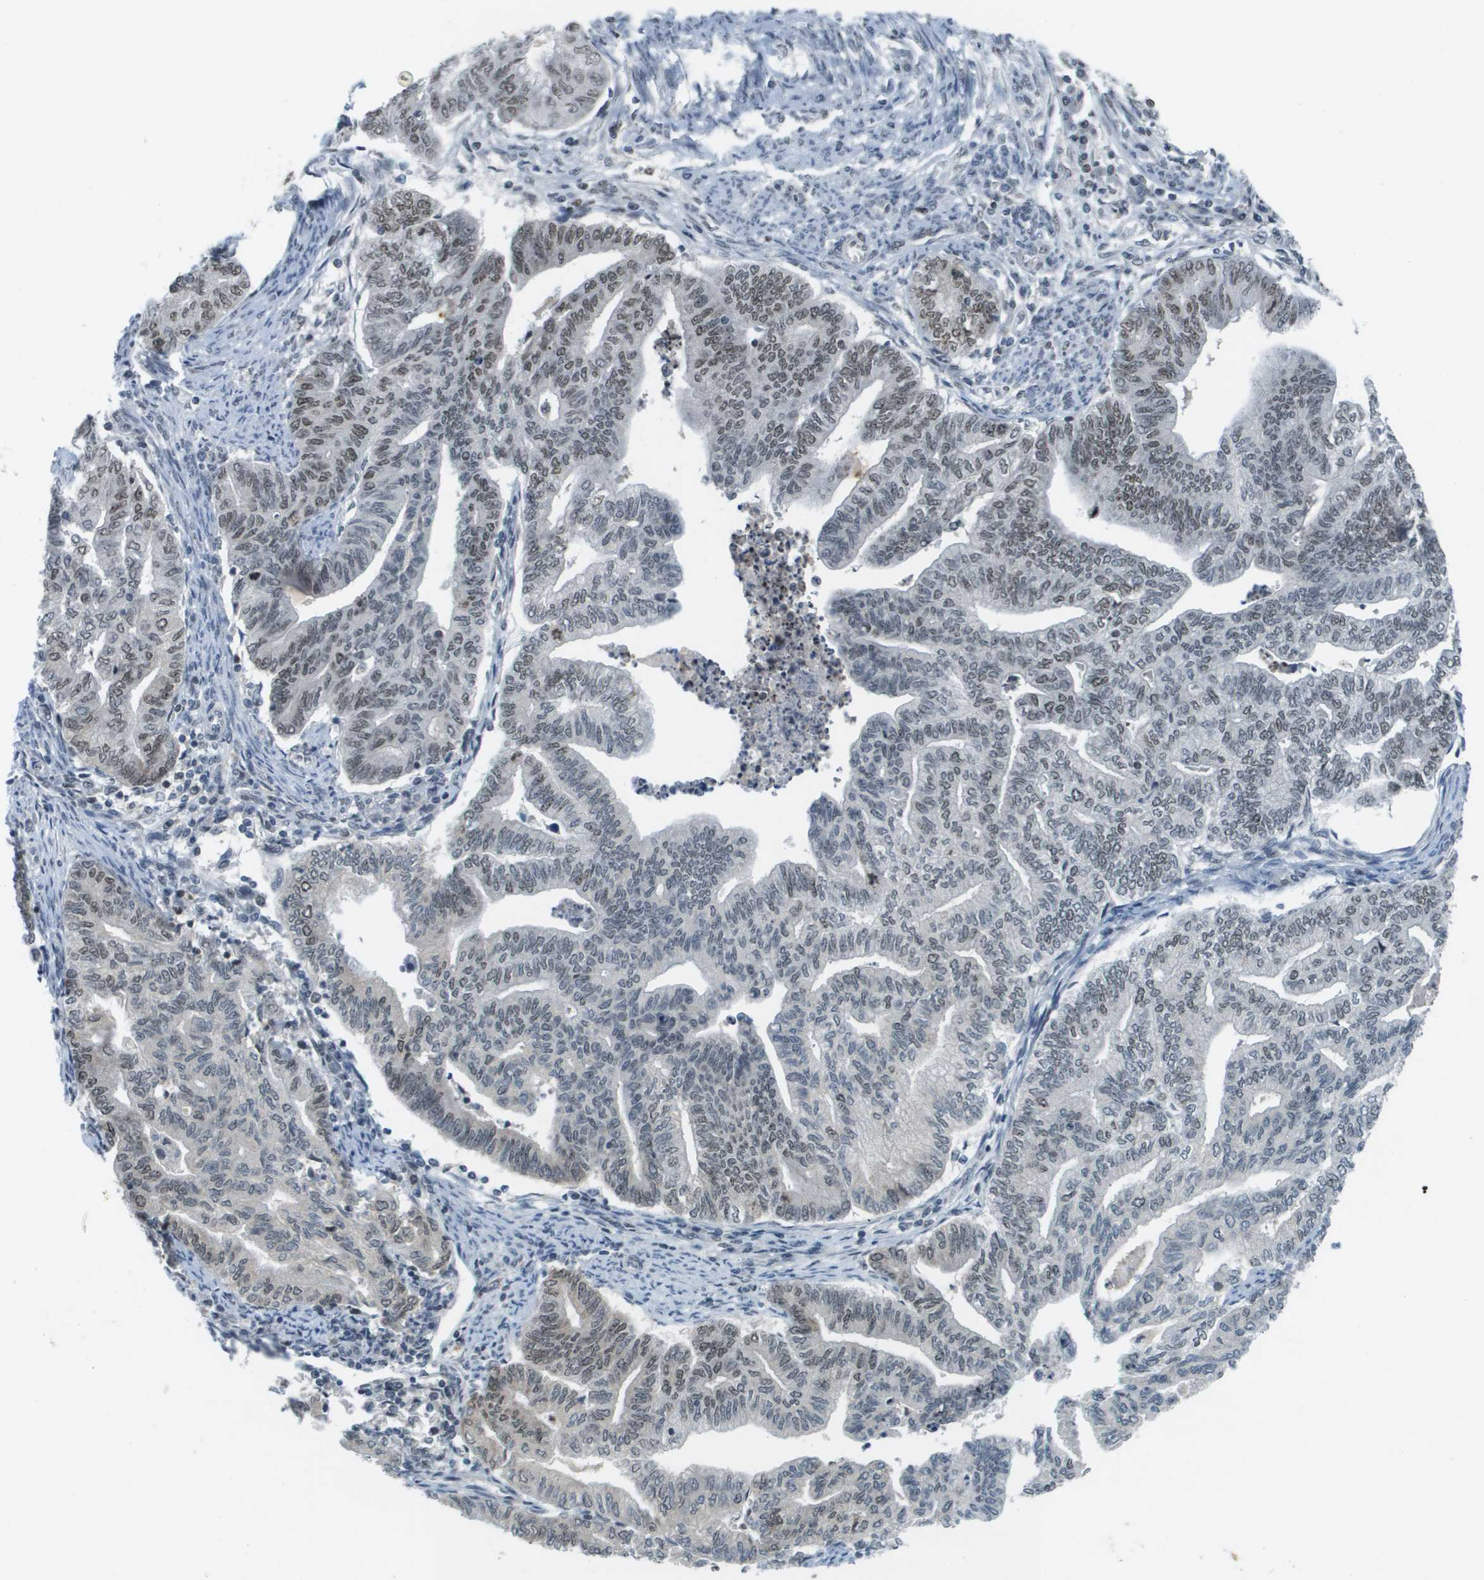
{"staining": {"intensity": "moderate", "quantity": "25%-75%", "location": "nuclear"}, "tissue": "endometrial cancer", "cell_type": "Tumor cells", "image_type": "cancer", "snomed": [{"axis": "morphology", "description": "Adenocarcinoma, NOS"}, {"axis": "topography", "description": "Endometrium"}], "caption": "Tumor cells show medium levels of moderate nuclear staining in about 25%-75% of cells in endometrial cancer.", "gene": "CBX5", "patient": {"sex": "female", "age": 79}}